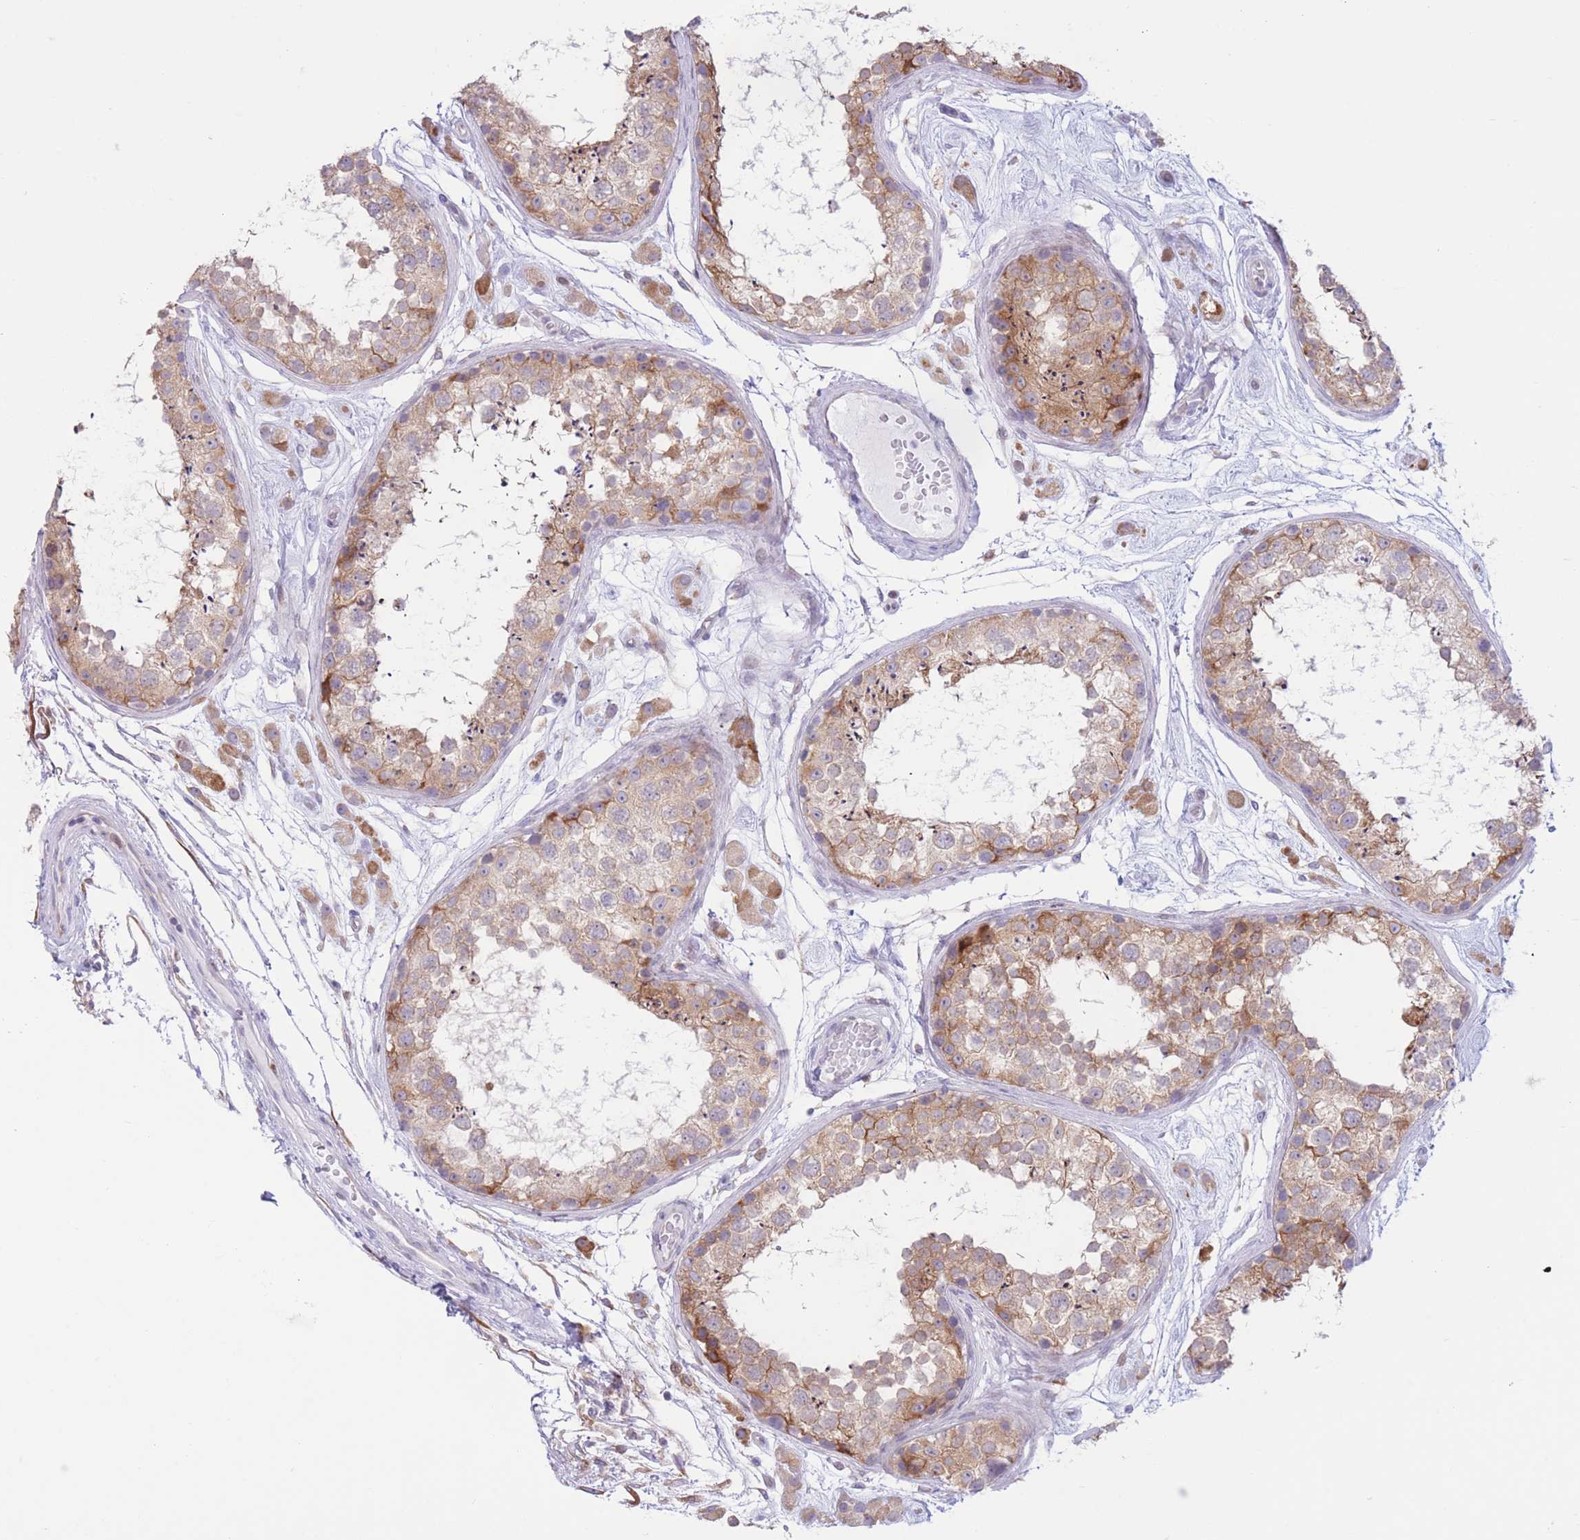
{"staining": {"intensity": "moderate", "quantity": ">75%", "location": "cytoplasmic/membranous"}, "tissue": "testis", "cell_type": "Cells in seminiferous ducts", "image_type": "normal", "snomed": [{"axis": "morphology", "description": "Normal tissue, NOS"}, {"axis": "topography", "description": "Testis"}], "caption": "Moderate cytoplasmic/membranous protein expression is present in about >75% of cells in seminiferous ducts in testis. (IHC, brightfield microscopy, high magnification).", "gene": "MYDGF", "patient": {"sex": "male", "age": 25}}